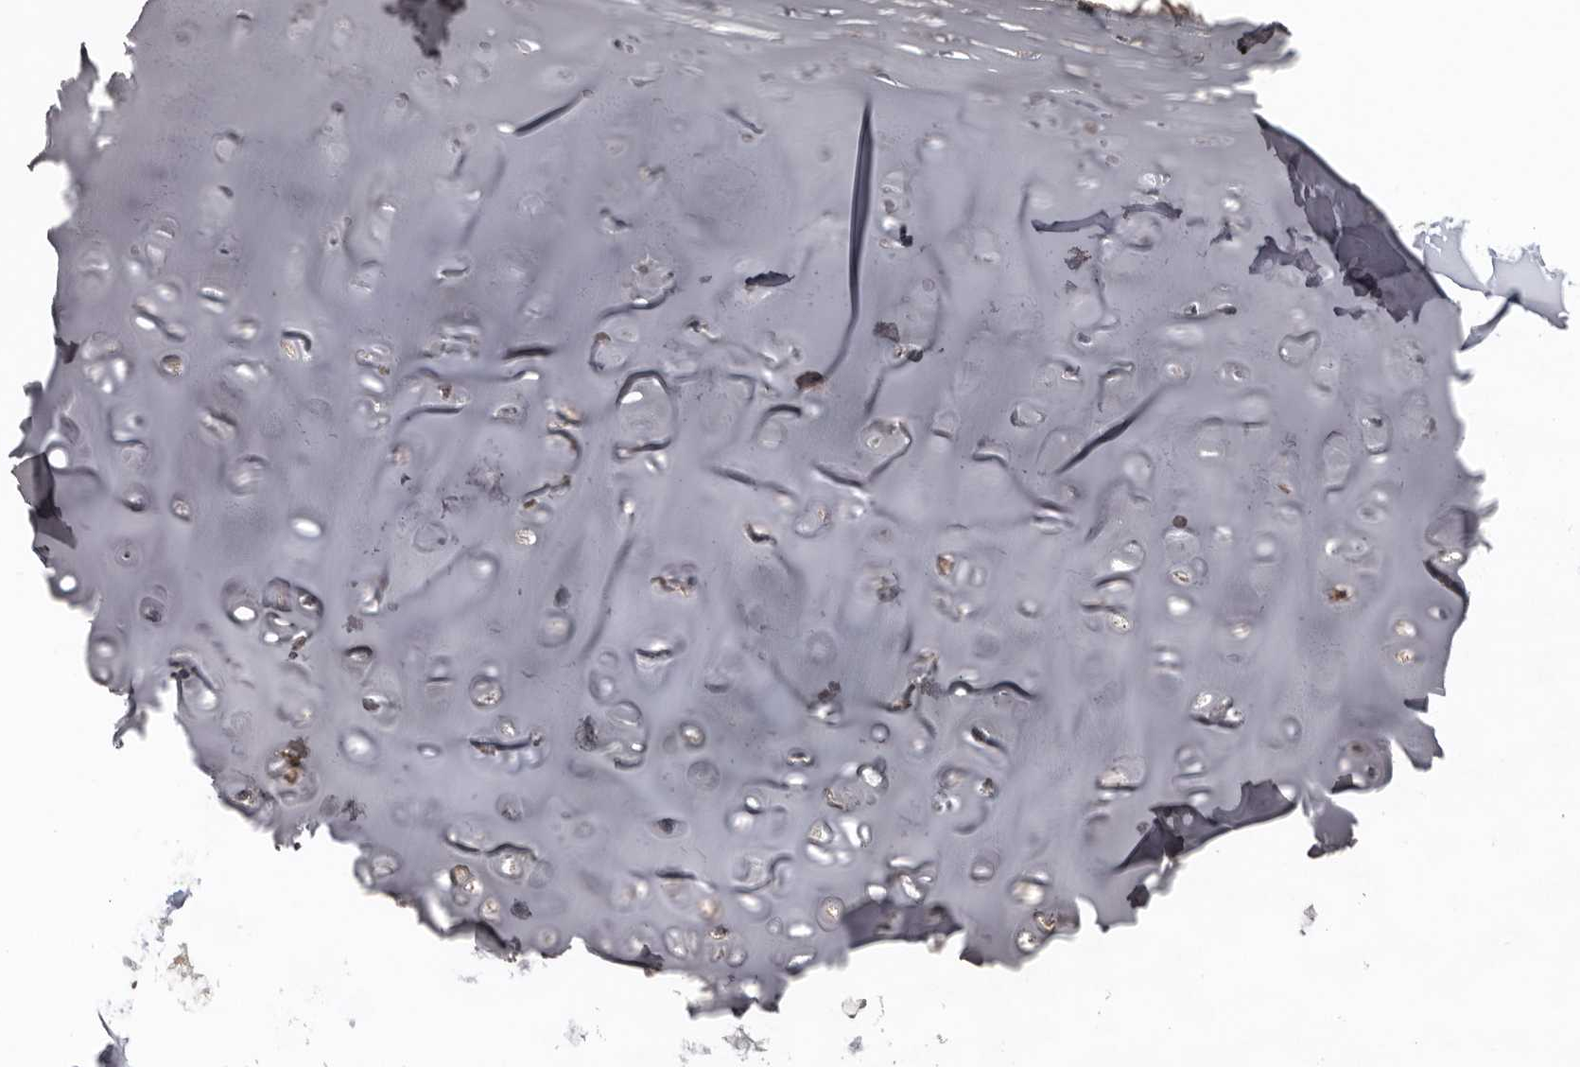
{"staining": {"intensity": "weak", "quantity": ">75%", "location": "cytoplasmic/membranous,nuclear"}, "tissue": "adipose tissue", "cell_type": "Adipocytes", "image_type": "normal", "snomed": [{"axis": "morphology", "description": "Normal tissue, NOS"}, {"axis": "morphology", "description": "Basal cell carcinoma"}, {"axis": "topography", "description": "Cartilage tissue"}, {"axis": "topography", "description": "Nasopharynx"}, {"axis": "topography", "description": "Oral tissue"}], "caption": "Unremarkable adipose tissue was stained to show a protein in brown. There is low levels of weak cytoplasmic/membranous,nuclear positivity in approximately >75% of adipocytes. (Brightfield microscopy of DAB IHC at high magnification).", "gene": "CDCA8", "patient": {"sex": "female", "age": 77}}